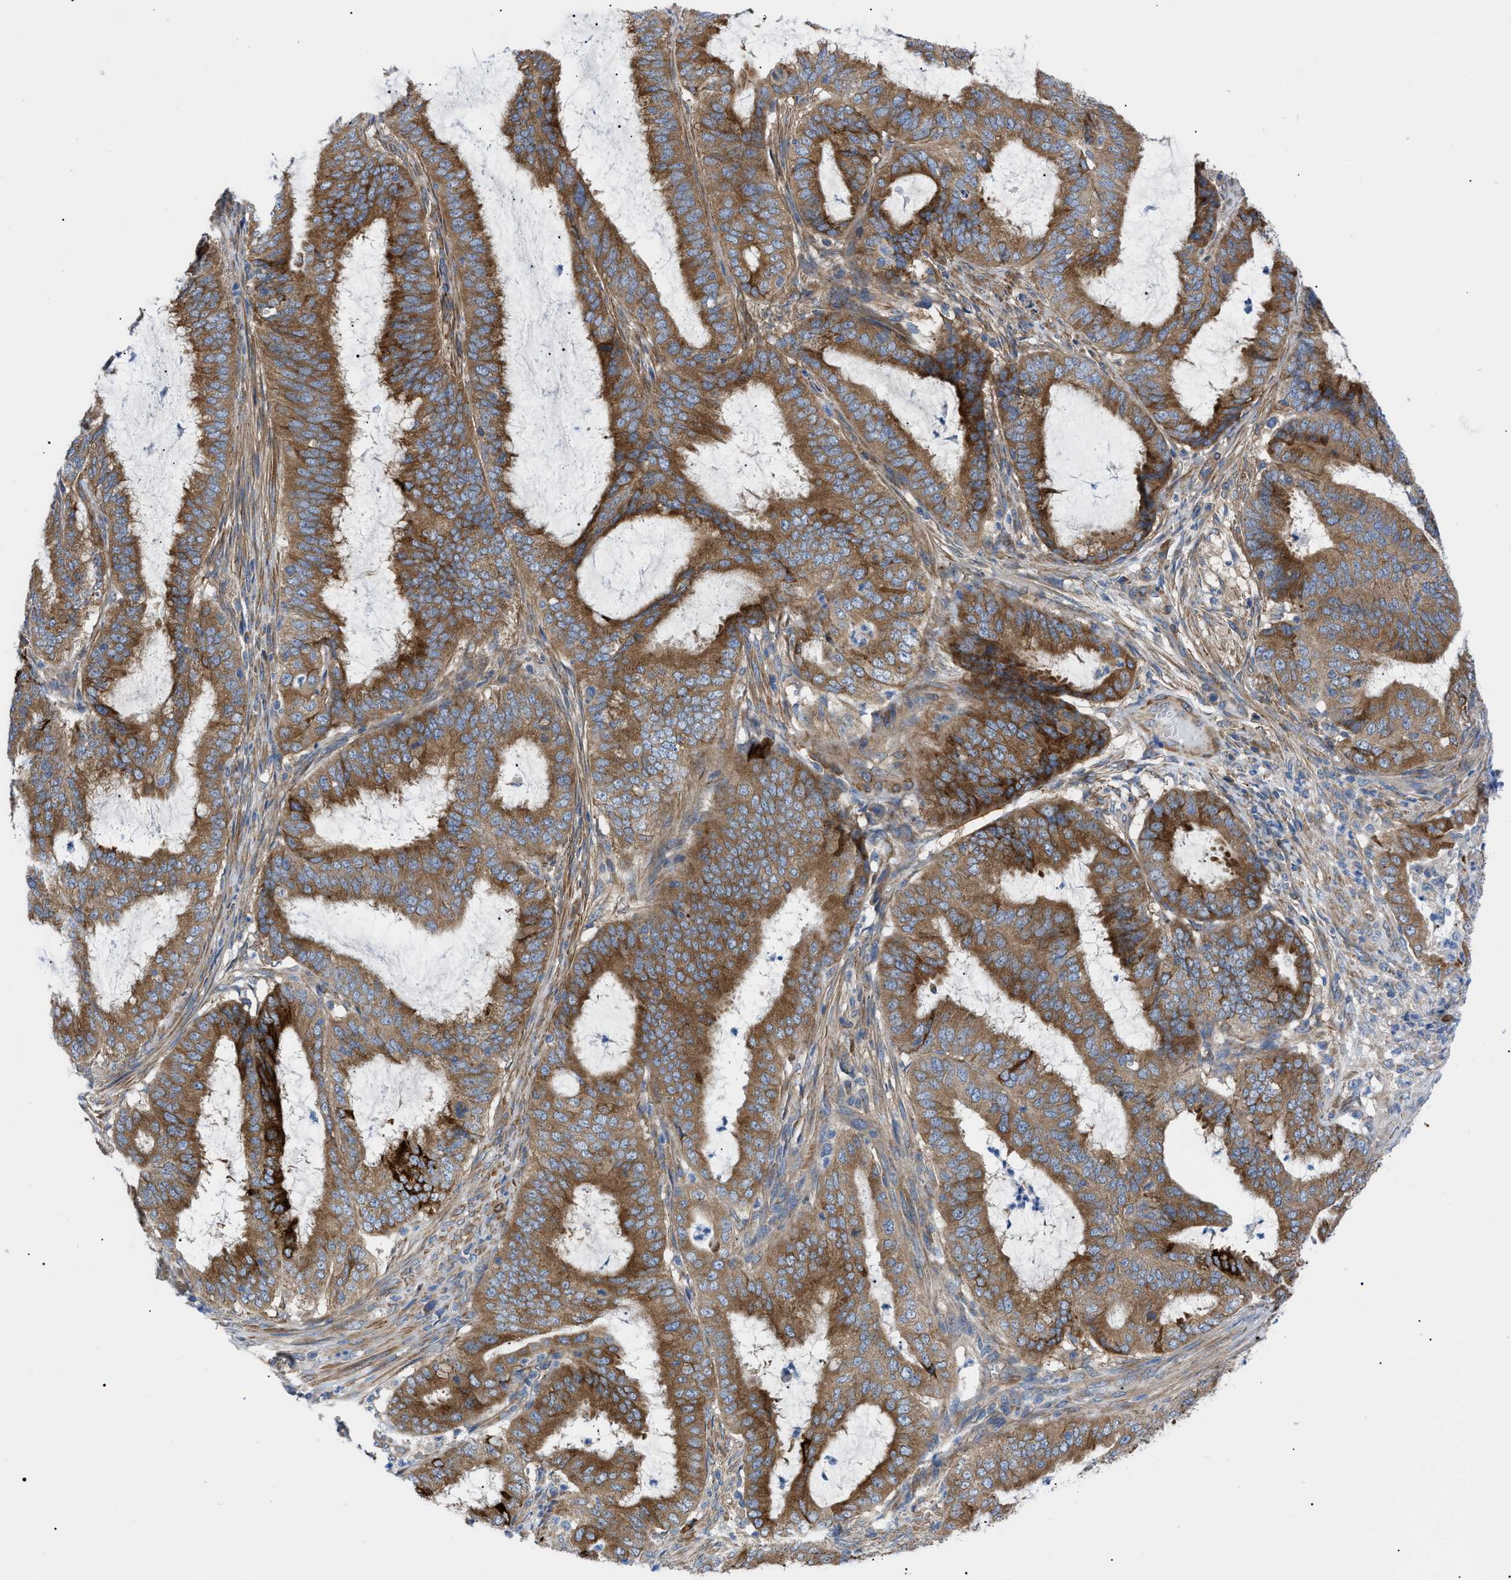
{"staining": {"intensity": "strong", "quantity": ">75%", "location": "cytoplasmic/membranous"}, "tissue": "endometrial cancer", "cell_type": "Tumor cells", "image_type": "cancer", "snomed": [{"axis": "morphology", "description": "Adenocarcinoma, NOS"}, {"axis": "topography", "description": "Endometrium"}], "caption": "DAB immunohistochemical staining of human adenocarcinoma (endometrial) demonstrates strong cytoplasmic/membranous protein expression in about >75% of tumor cells. (IHC, brightfield microscopy, high magnification).", "gene": "HSPB8", "patient": {"sex": "female", "age": 70}}